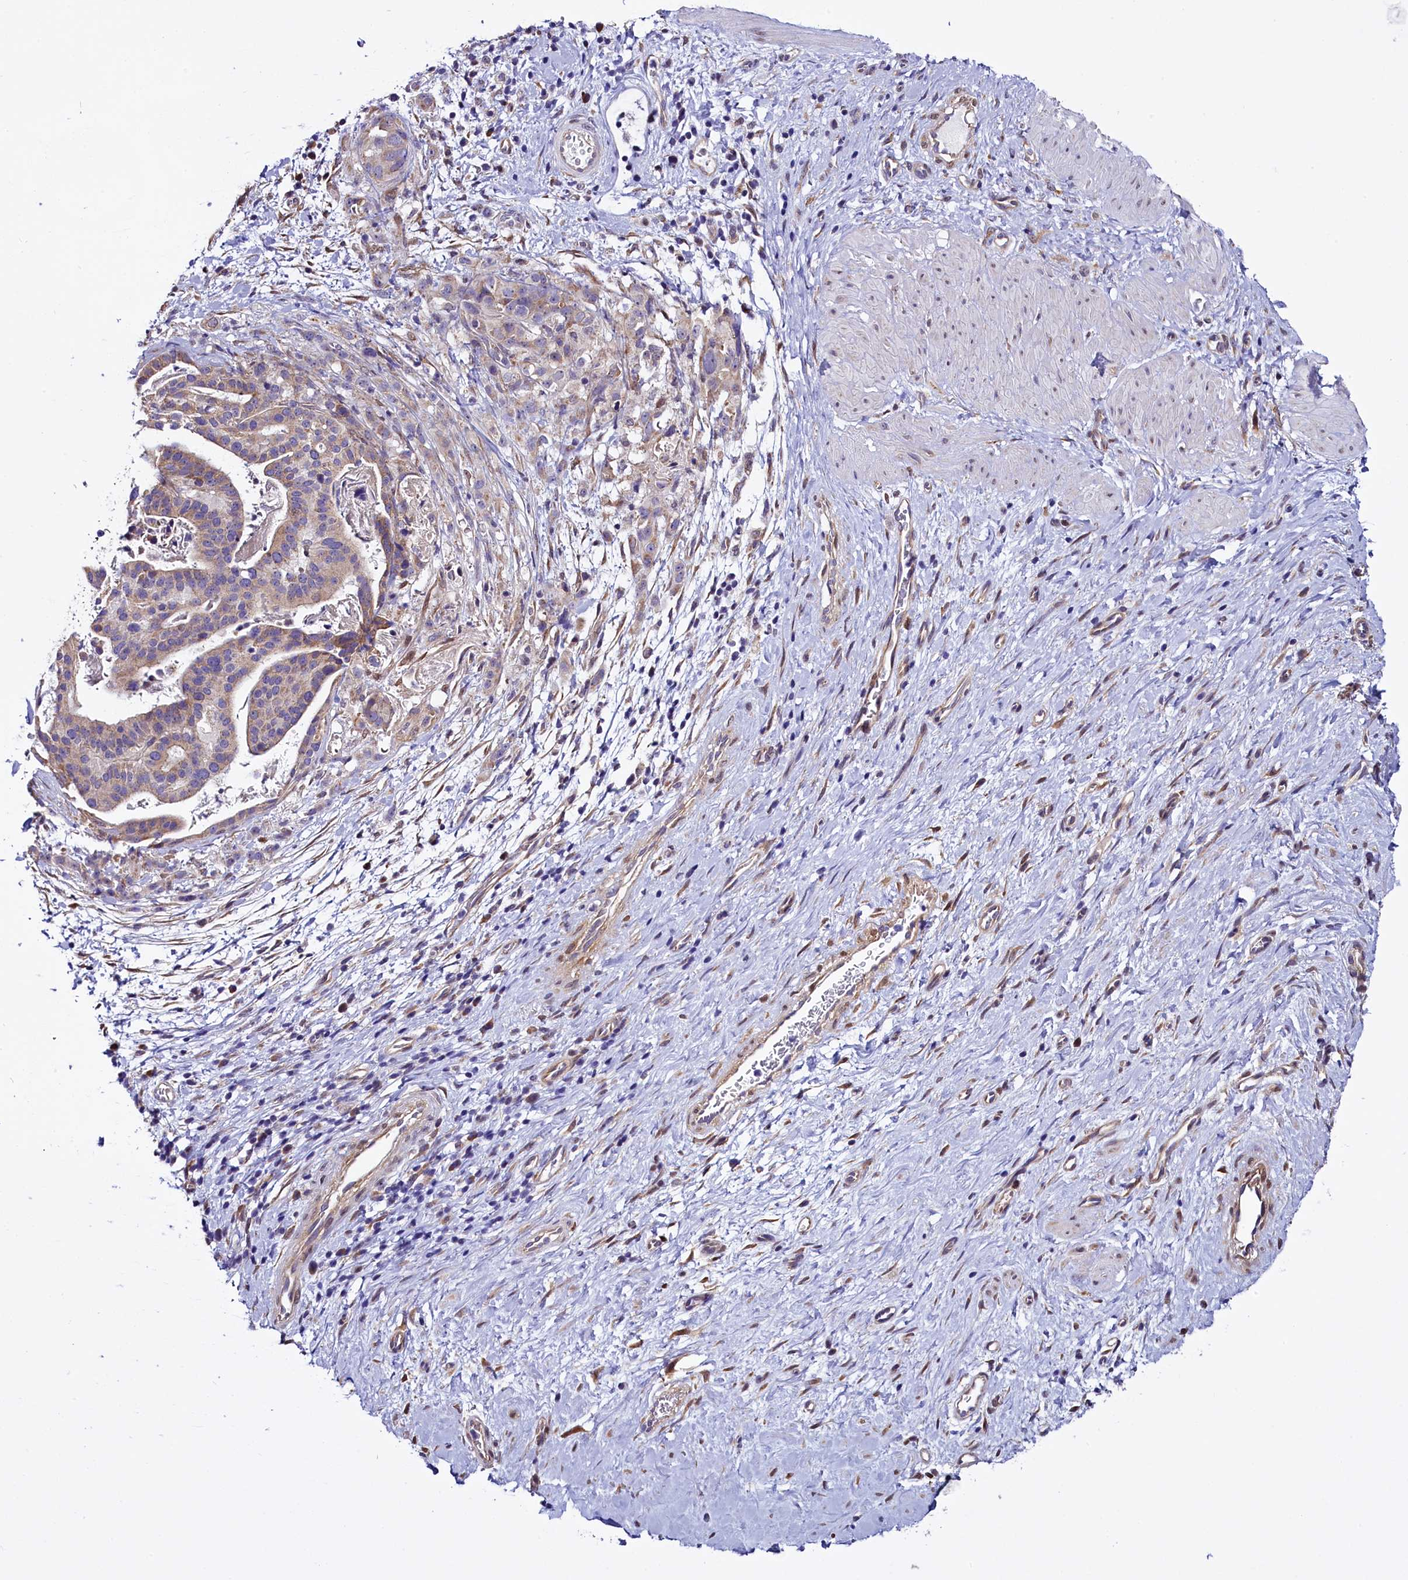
{"staining": {"intensity": "weak", "quantity": "<25%", "location": "cytoplasmic/membranous"}, "tissue": "stomach cancer", "cell_type": "Tumor cells", "image_type": "cancer", "snomed": [{"axis": "morphology", "description": "Adenocarcinoma, NOS"}, {"axis": "topography", "description": "Stomach"}], "caption": "A high-resolution photomicrograph shows IHC staining of adenocarcinoma (stomach), which displays no significant expression in tumor cells.", "gene": "UACA", "patient": {"sex": "male", "age": 48}}